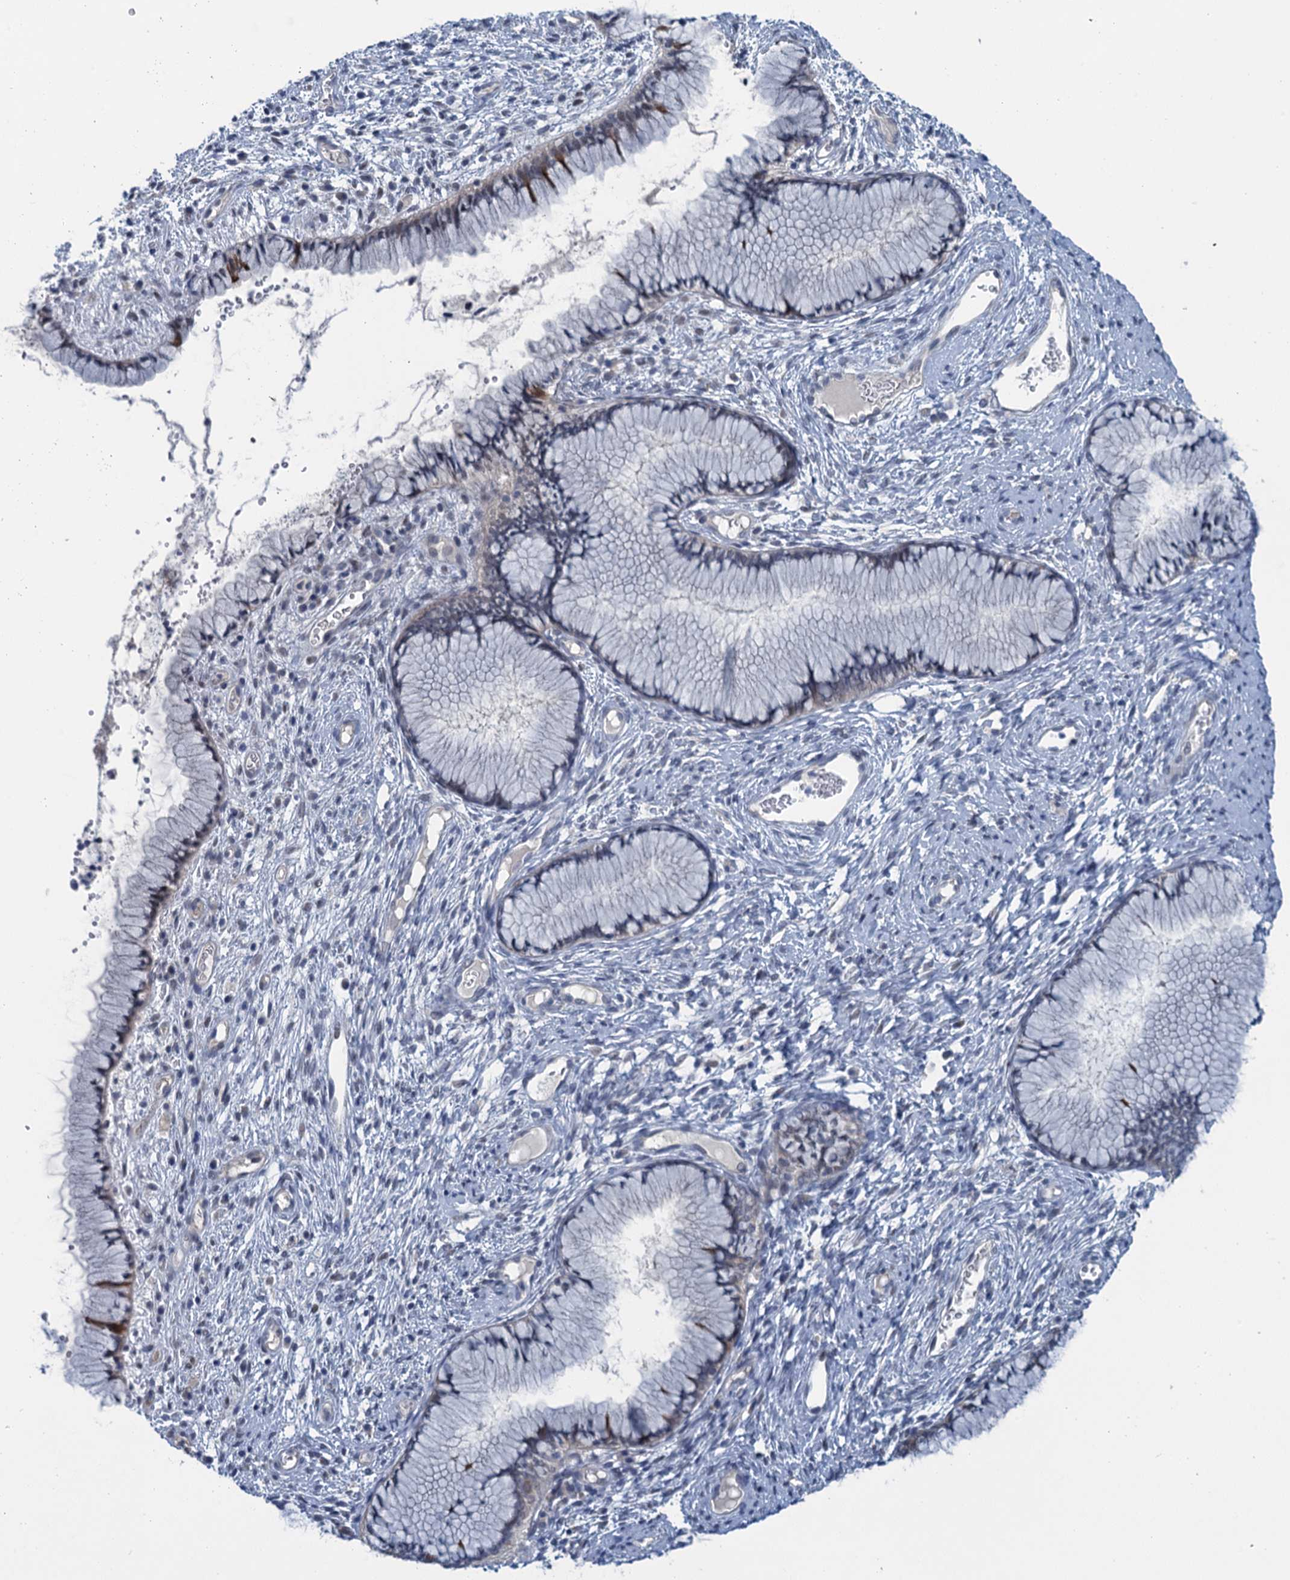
{"staining": {"intensity": "weak", "quantity": "<25%", "location": "cytoplasmic/membranous"}, "tissue": "cervix", "cell_type": "Glandular cells", "image_type": "normal", "snomed": [{"axis": "morphology", "description": "Normal tissue, NOS"}, {"axis": "topography", "description": "Cervix"}], "caption": "Glandular cells are negative for brown protein staining in unremarkable cervix. (DAB (3,3'-diaminobenzidine) immunohistochemistry (IHC), high magnification).", "gene": "MRFAP1", "patient": {"sex": "female", "age": 42}}